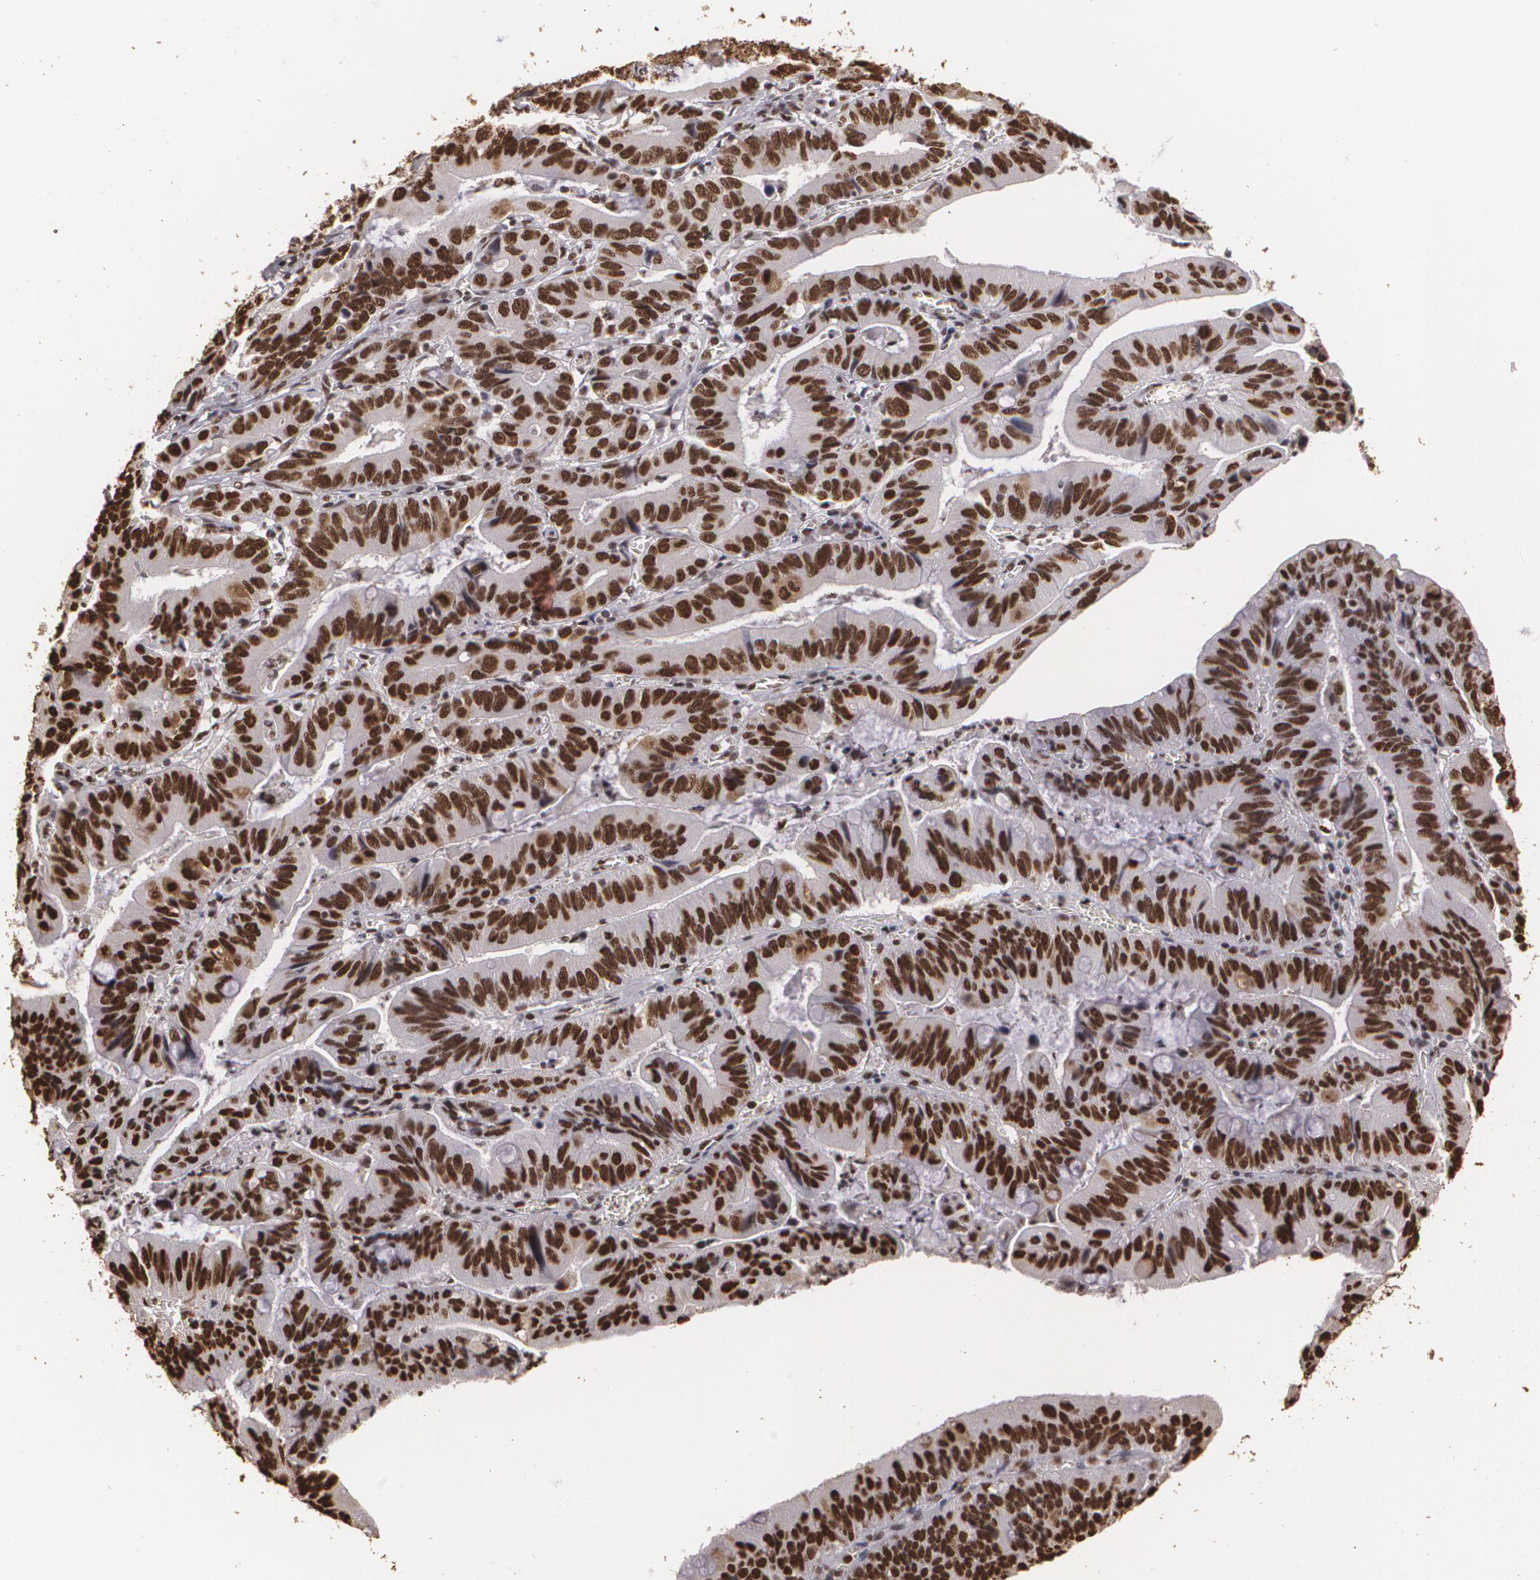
{"staining": {"intensity": "strong", "quantity": ">75%", "location": "nuclear"}, "tissue": "stomach cancer", "cell_type": "Tumor cells", "image_type": "cancer", "snomed": [{"axis": "morphology", "description": "Adenocarcinoma, NOS"}, {"axis": "topography", "description": "Stomach, upper"}], "caption": "Human stomach adenocarcinoma stained for a protein (brown) reveals strong nuclear positive staining in approximately >75% of tumor cells.", "gene": "RCOR1", "patient": {"sex": "male", "age": 63}}